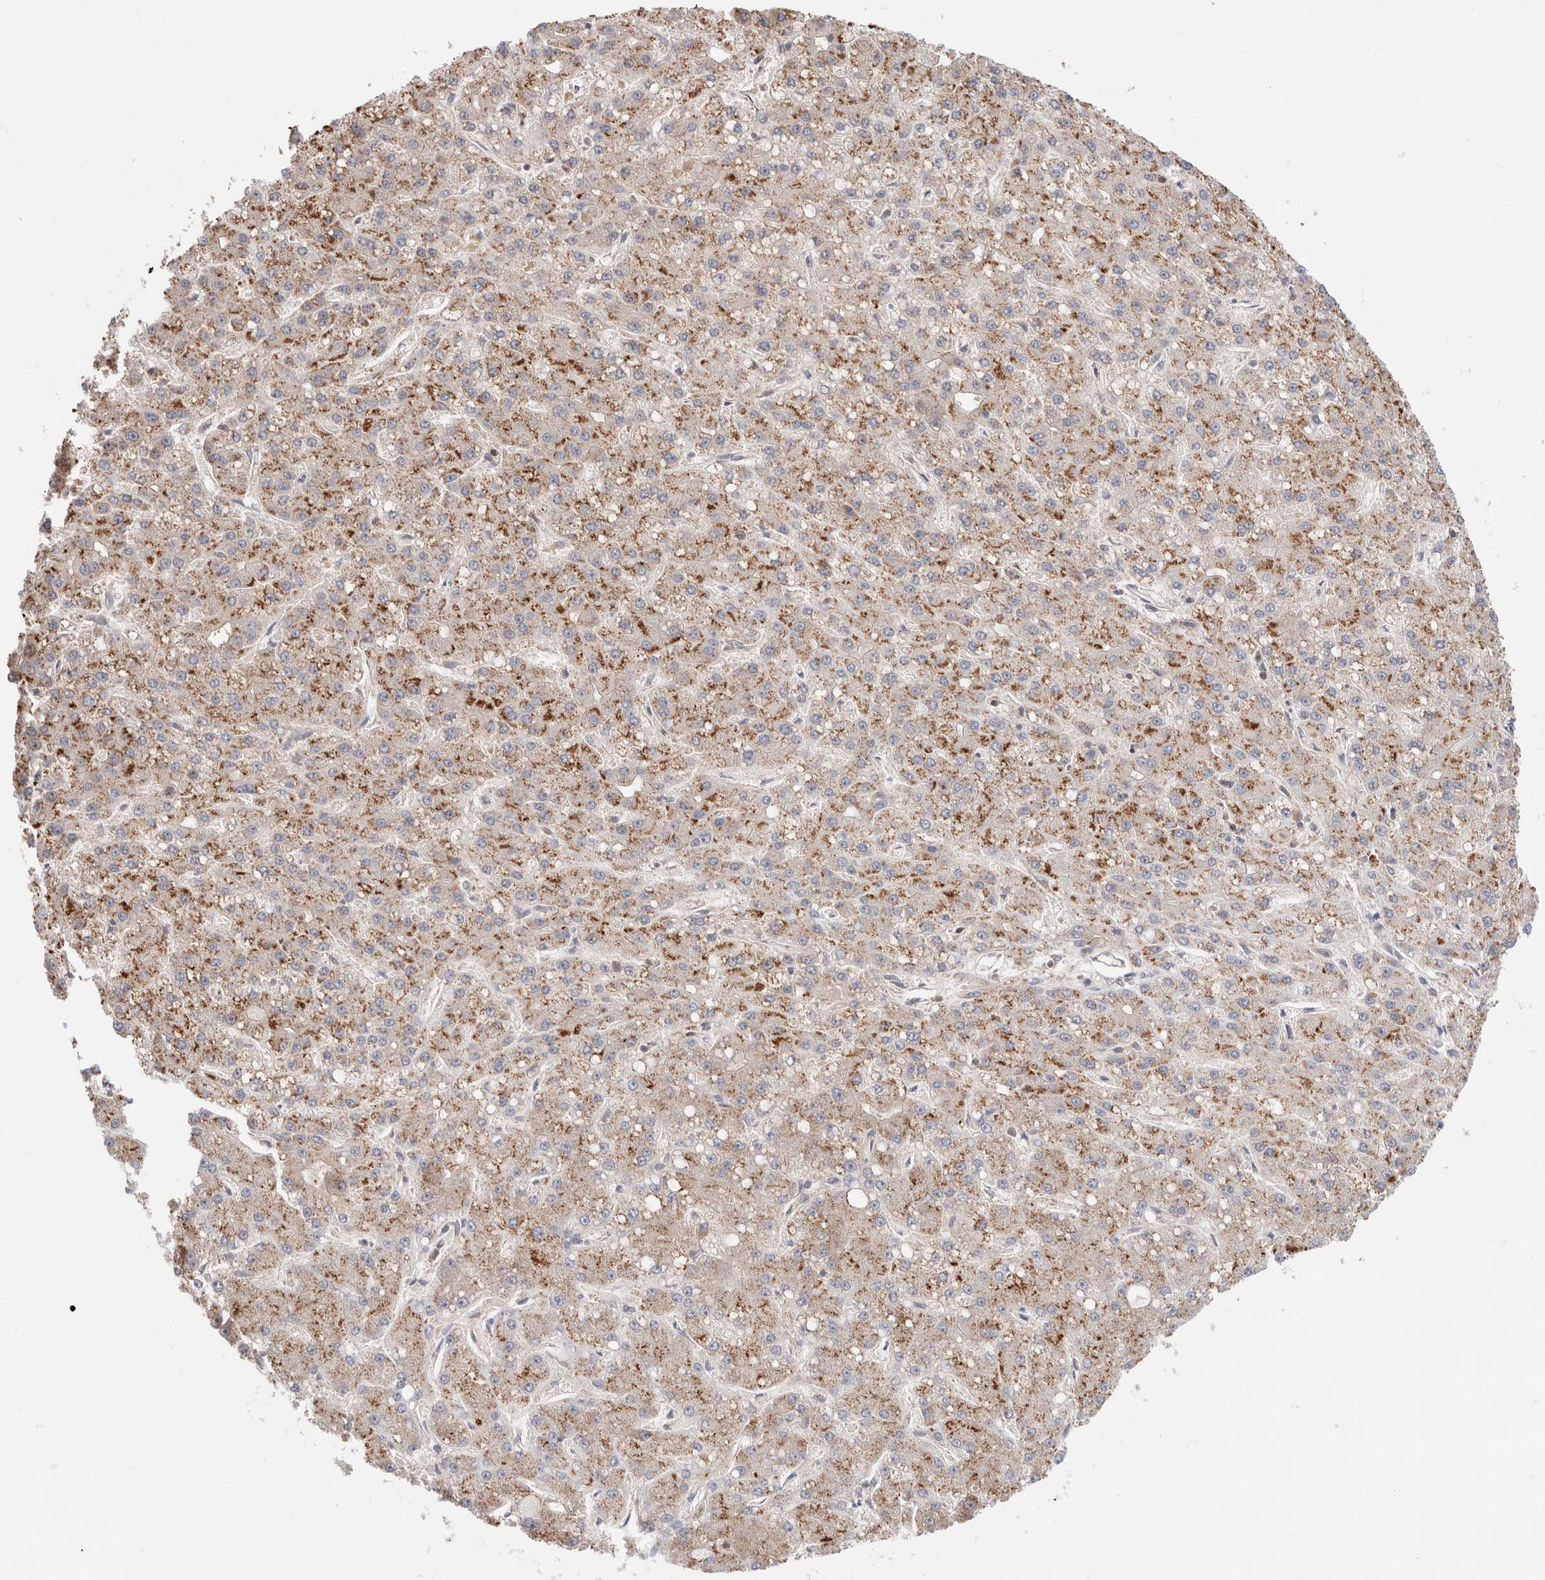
{"staining": {"intensity": "moderate", "quantity": ">75%", "location": "cytoplasmic/membranous"}, "tissue": "liver cancer", "cell_type": "Tumor cells", "image_type": "cancer", "snomed": [{"axis": "morphology", "description": "Carcinoma, Hepatocellular, NOS"}, {"axis": "topography", "description": "Liver"}], "caption": "The histopathology image reveals a brown stain indicating the presence of a protein in the cytoplasmic/membranous of tumor cells in liver hepatocellular carcinoma.", "gene": "SIKE1", "patient": {"sex": "male", "age": 67}}